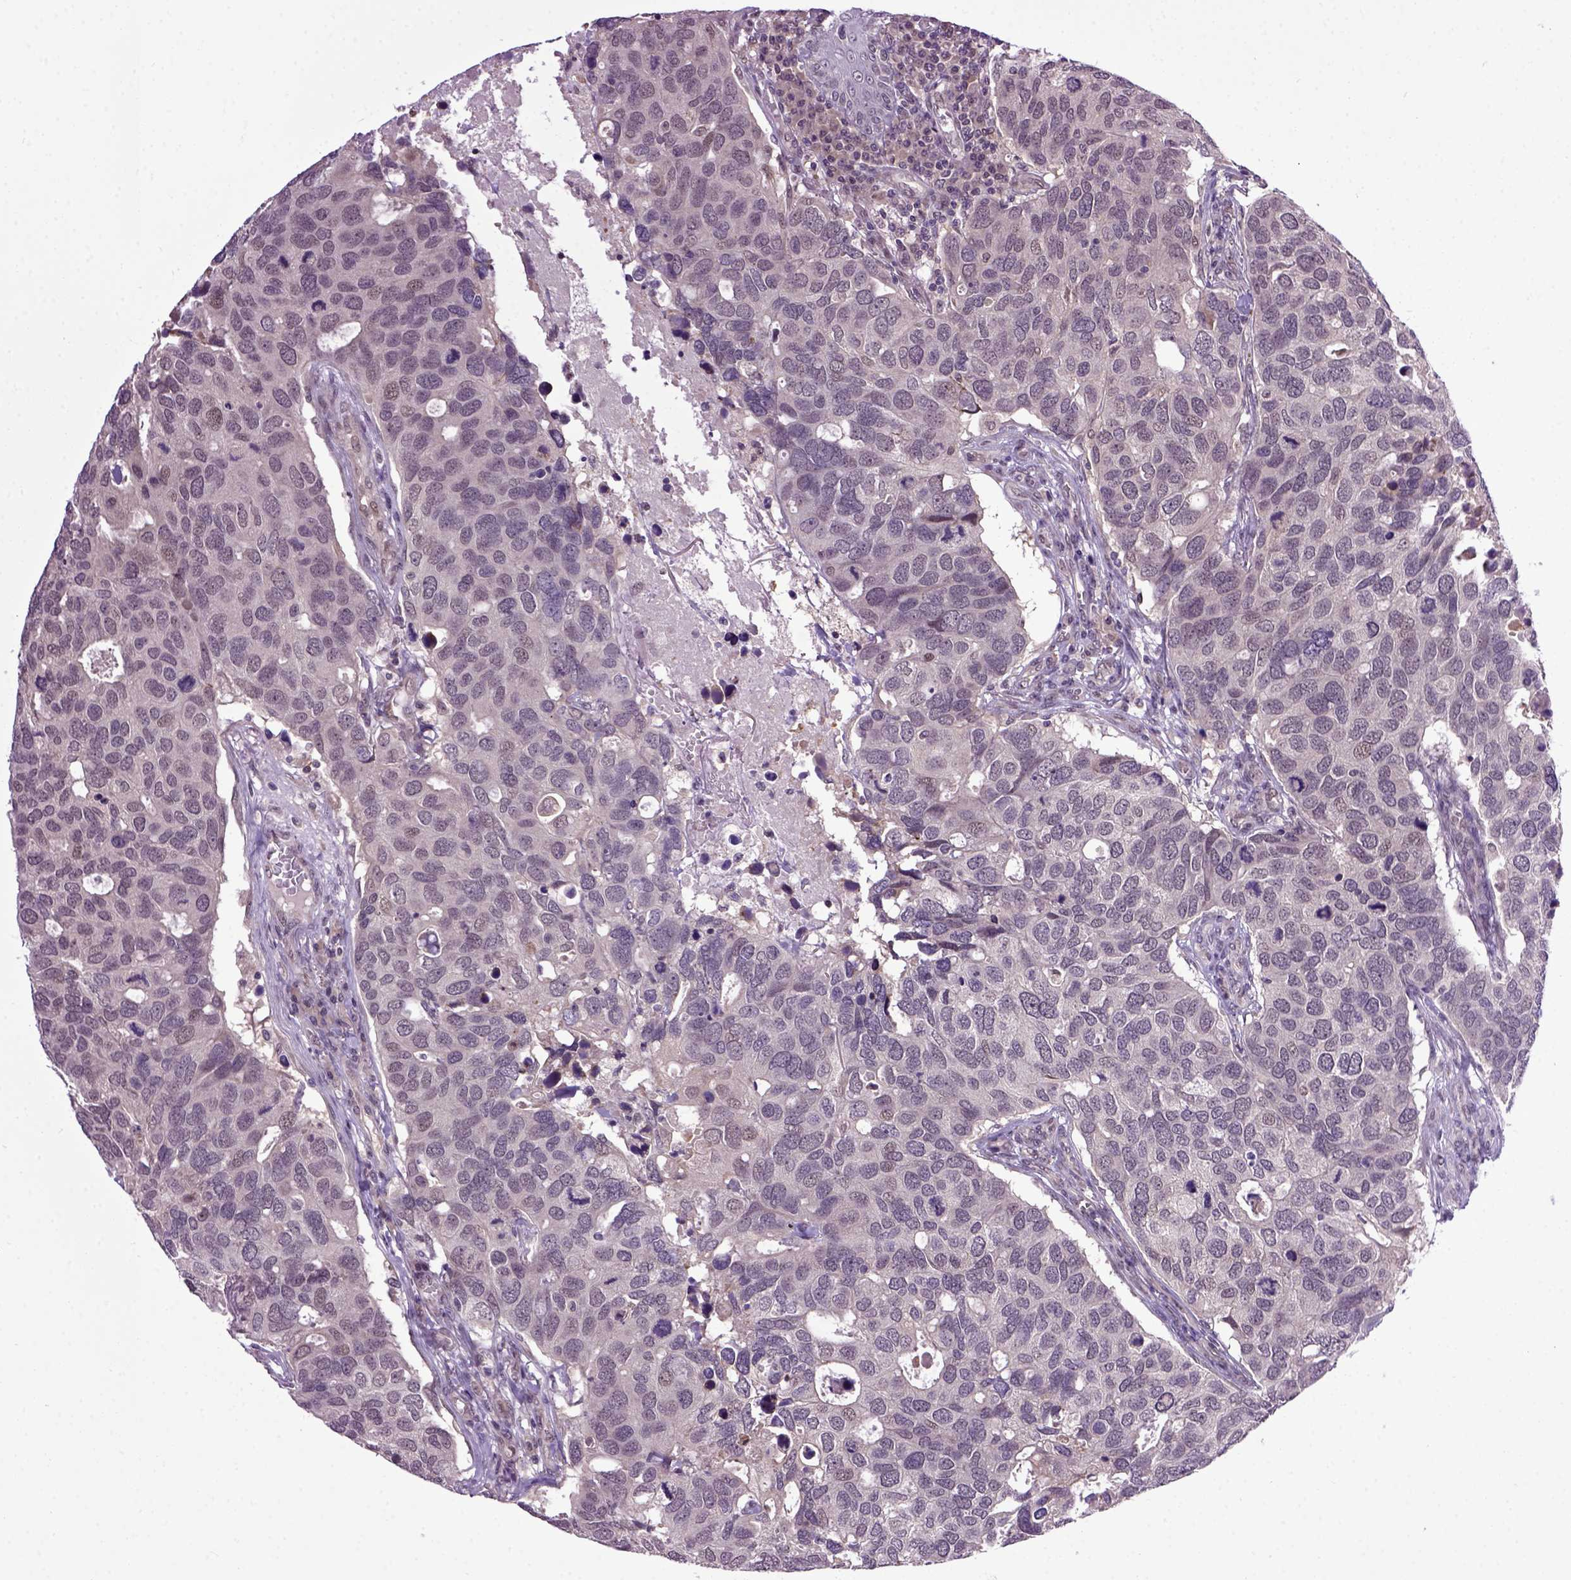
{"staining": {"intensity": "negative", "quantity": "none", "location": "none"}, "tissue": "breast cancer", "cell_type": "Tumor cells", "image_type": "cancer", "snomed": [{"axis": "morphology", "description": "Duct carcinoma"}, {"axis": "topography", "description": "Breast"}], "caption": "Breast cancer was stained to show a protein in brown. There is no significant positivity in tumor cells.", "gene": "RAB43", "patient": {"sex": "female", "age": 83}}